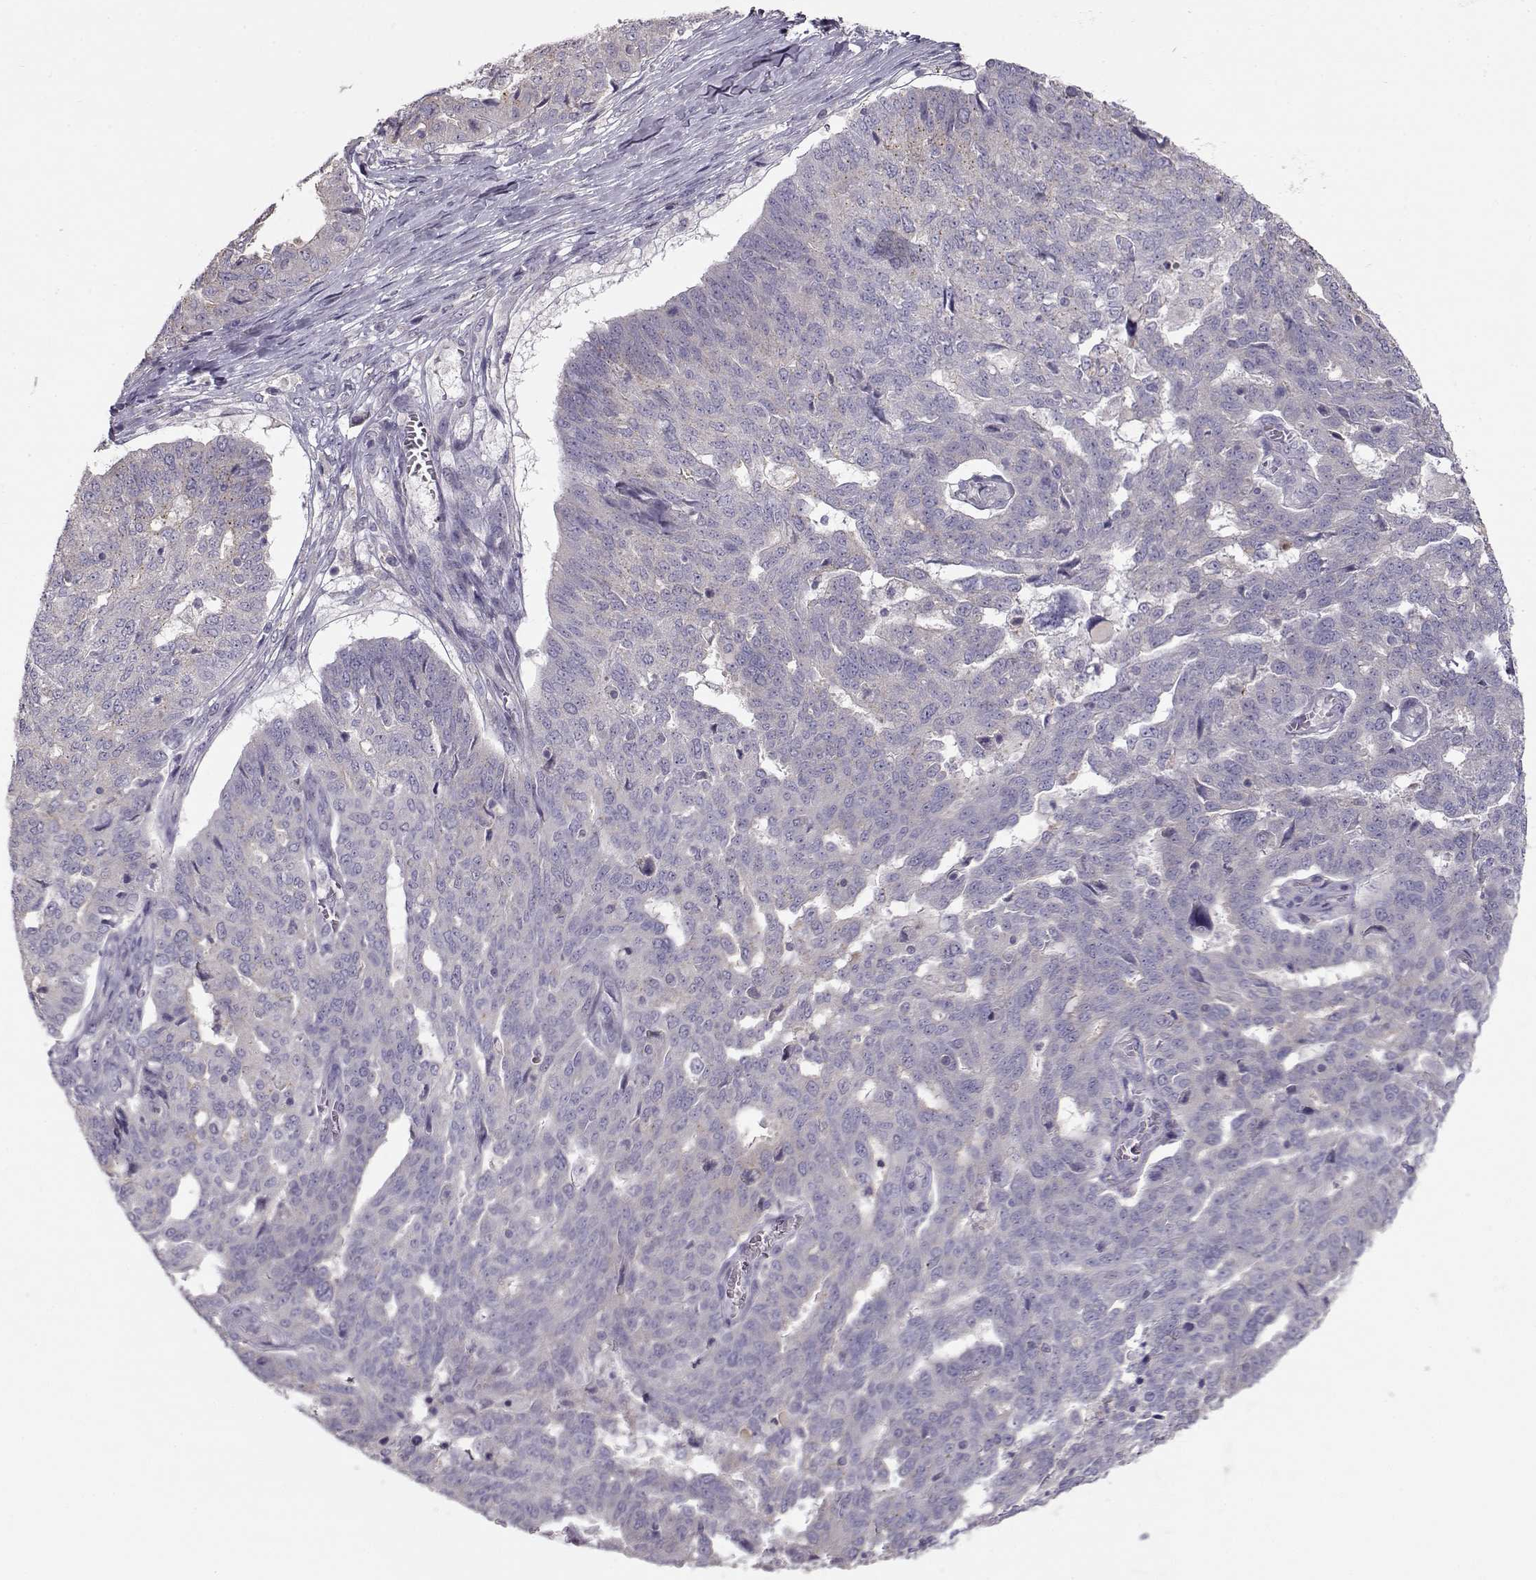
{"staining": {"intensity": "negative", "quantity": "none", "location": "none"}, "tissue": "ovarian cancer", "cell_type": "Tumor cells", "image_type": "cancer", "snomed": [{"axis": "morphology", "description": "Cystadenocarcinoma, serous, NOS"}, {"axis": "topography", "description": "Ovary"}], "caption": "Immunohistochemistry (IHC) micrograph of ovarian serous cystadenocarcinoma stained for a protein (brown), which demonstrates no expression in tumor cells.", "gene": "GRK1", "patient": {"sex": "female", "age": 67}}